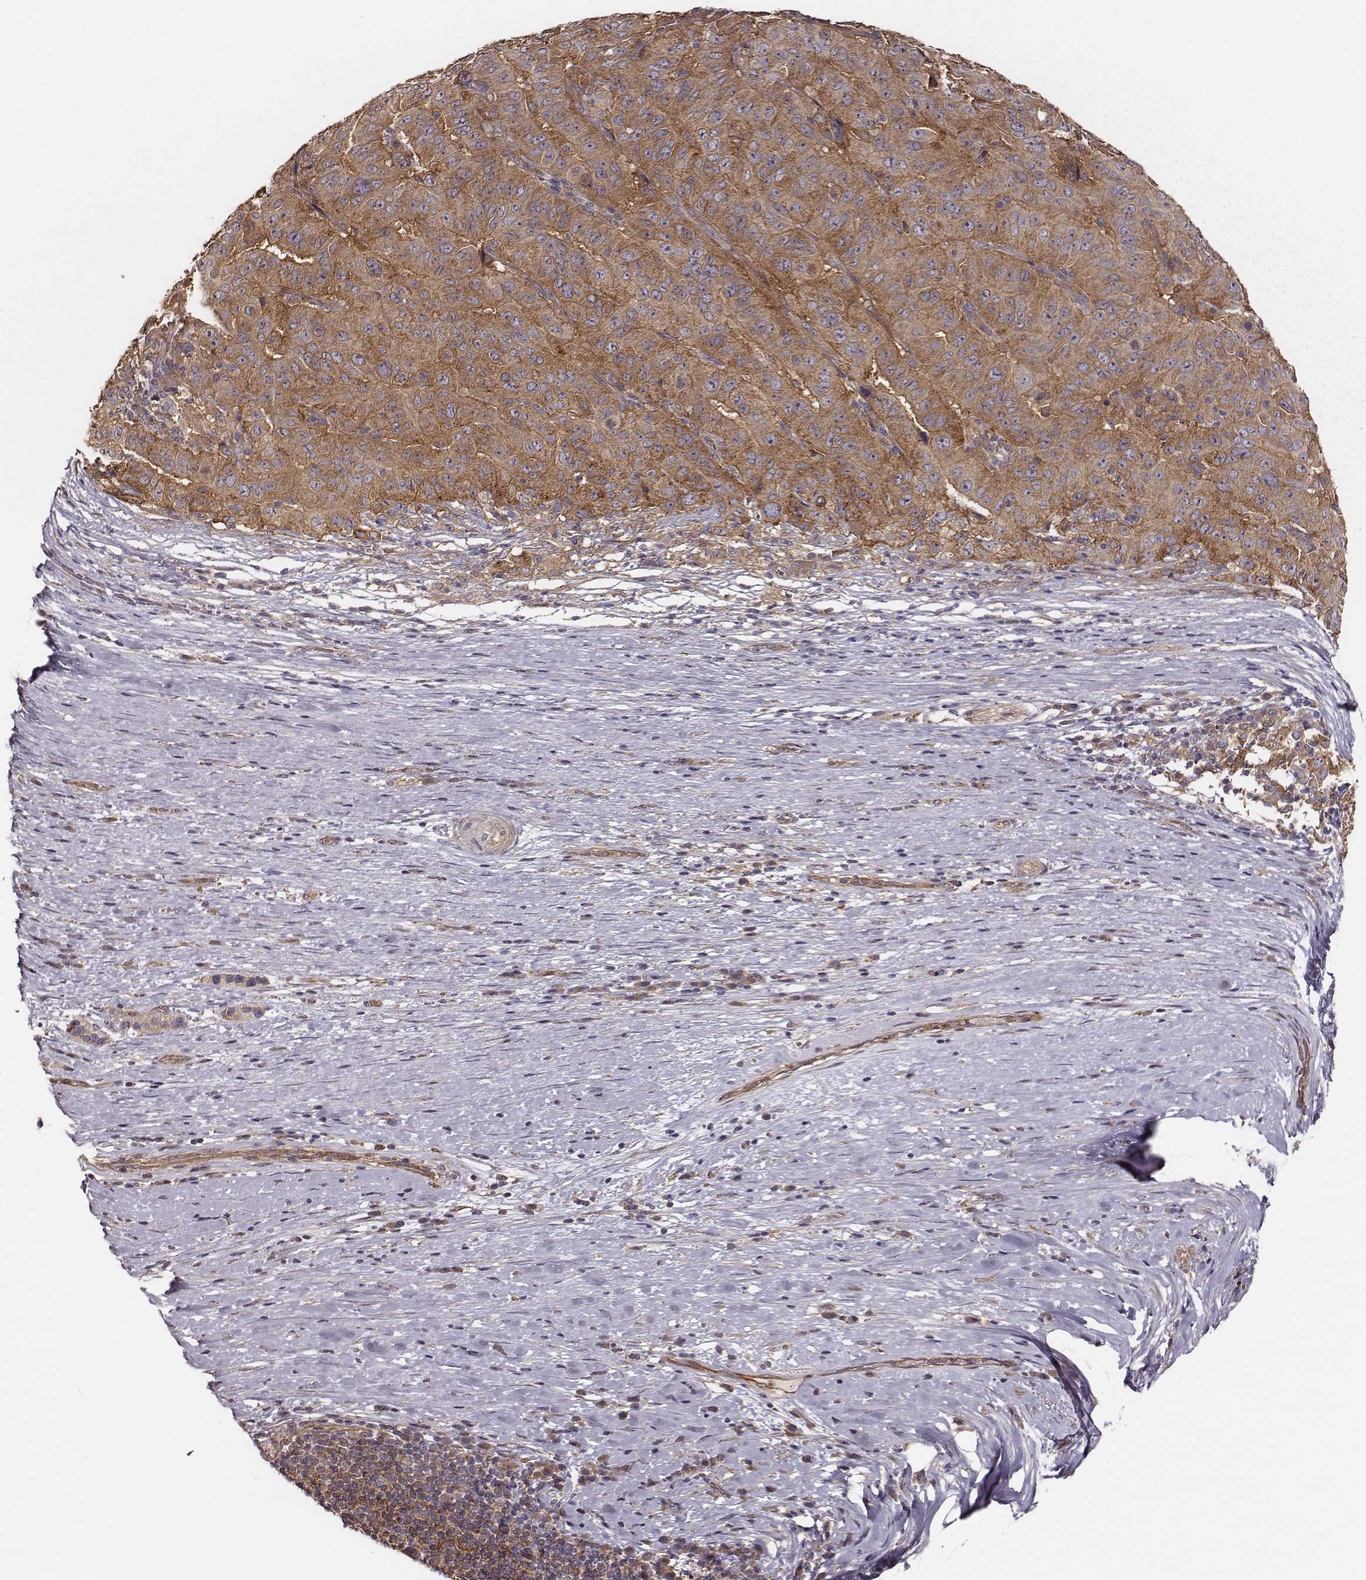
{"staining": {"intensity": "moderate", "quantity": ">75%", "location": "cytoplasmic/membranous"}, "tissue": "pancreatic cancer", "cell_type": "Tumor cells", "image_type": "cancer", "snomed": [{"axis": "morphology", "description": "Adenocarcinoma, NOS"}, {"axis": "topography", "description": "Pancreas"}], "caption": "Brown immunohistochemical staining in human pancreatic adenocarcinoma displays moderate cytoplasmic/membranous staining in about >75% of tumor cells.", "gene": "VPS26A", "patient": {"sex": "male", "age": 63}}